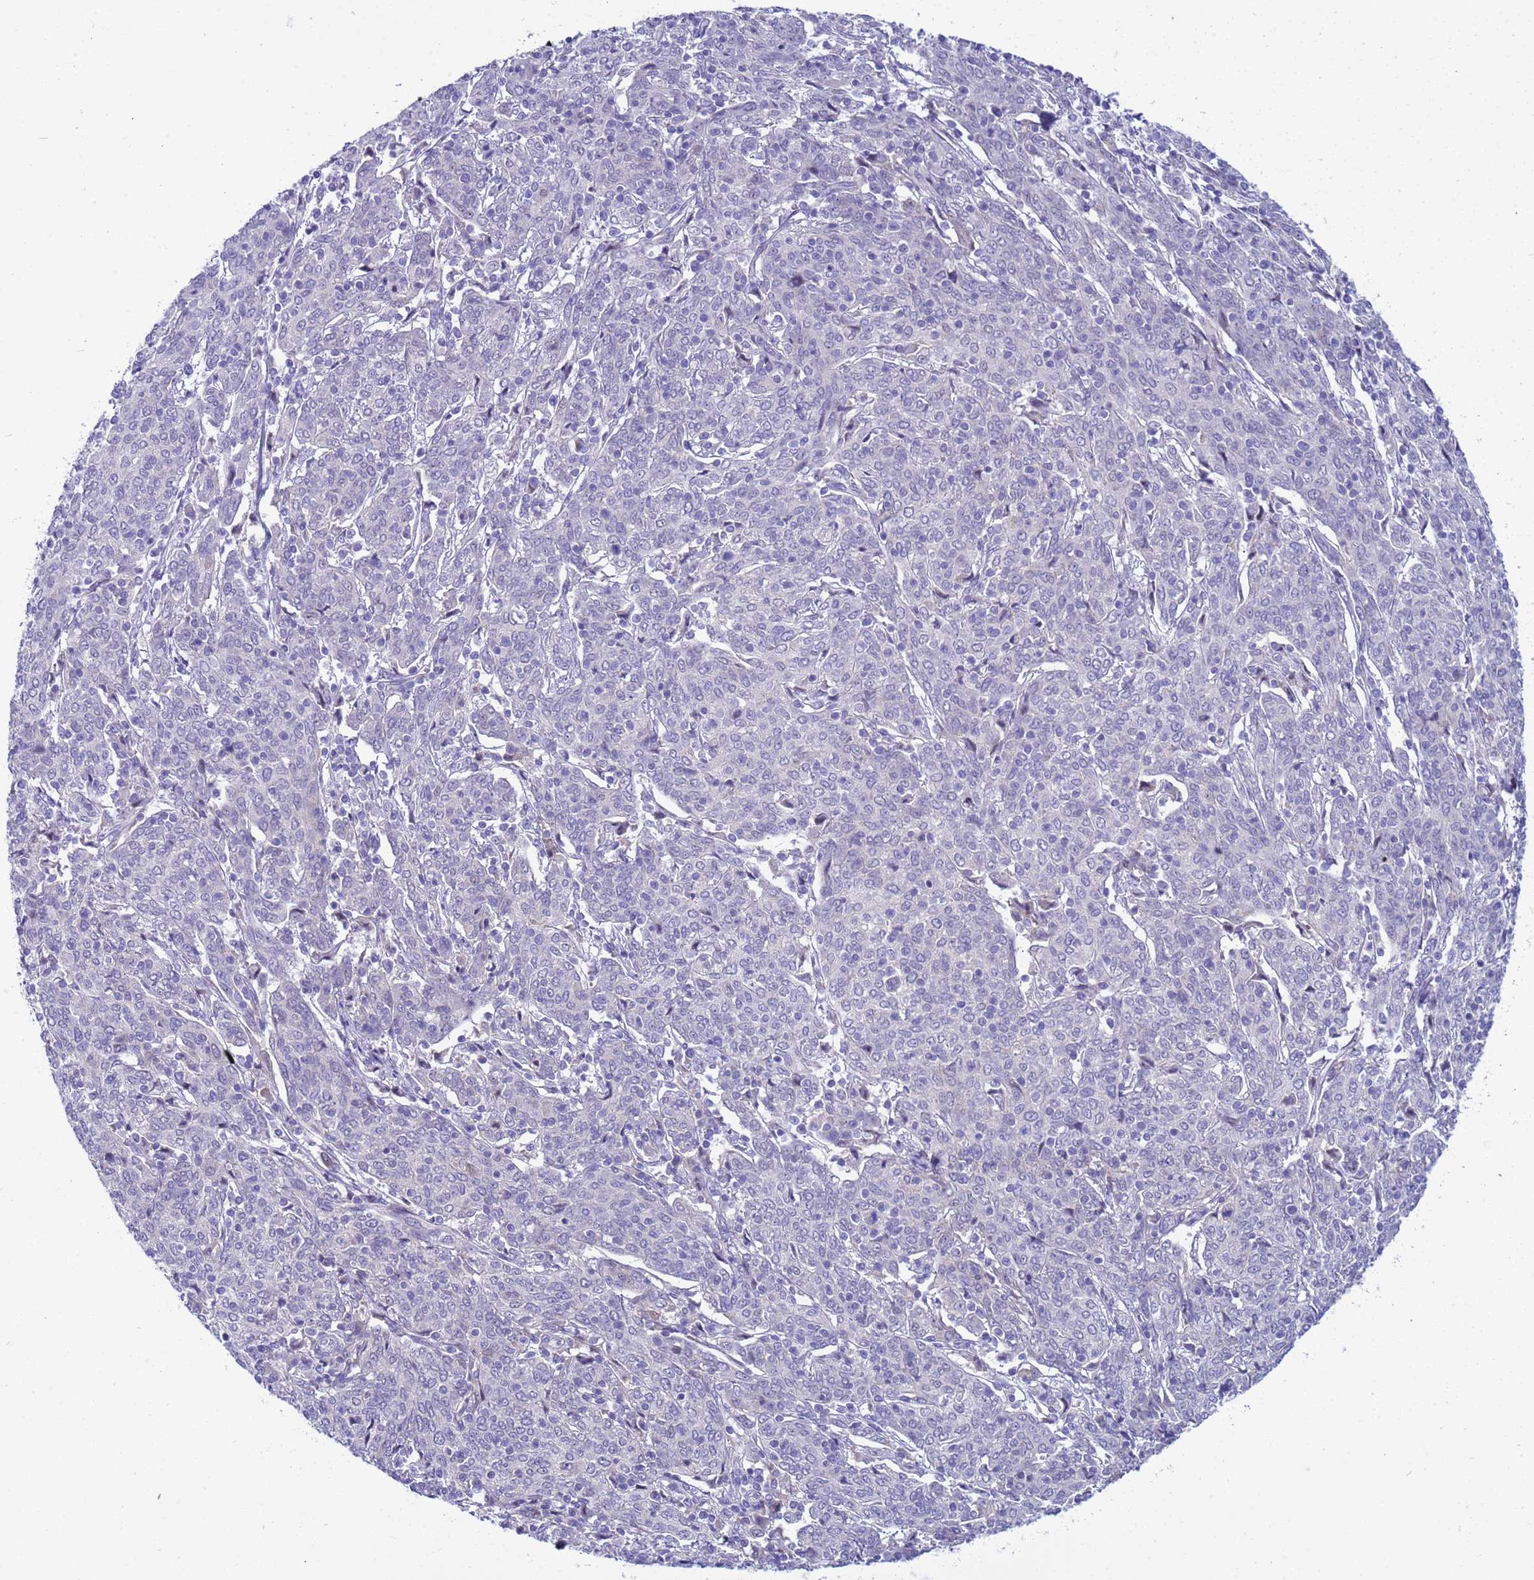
{"staining": {"intensity": "negative", "quantity": "none", "location": "none"}, "tissue": "cervical cancer", "cell_type": "Tumor cells", "image_type": "cancer", "snomed": [{"axis": "morphology", "description": "Squamous cell carcinoma, NOS"}, {"axis": "topography", "description": "Cervix"}], "caption": "Micrograph shows no significant protein staining in tumor cells of cervical squamous cell carcinoma. (DAB immunohistochemistry, high magnification).", "gene": "LRATD1", "patient": {"sex": "female", "age": 67}}